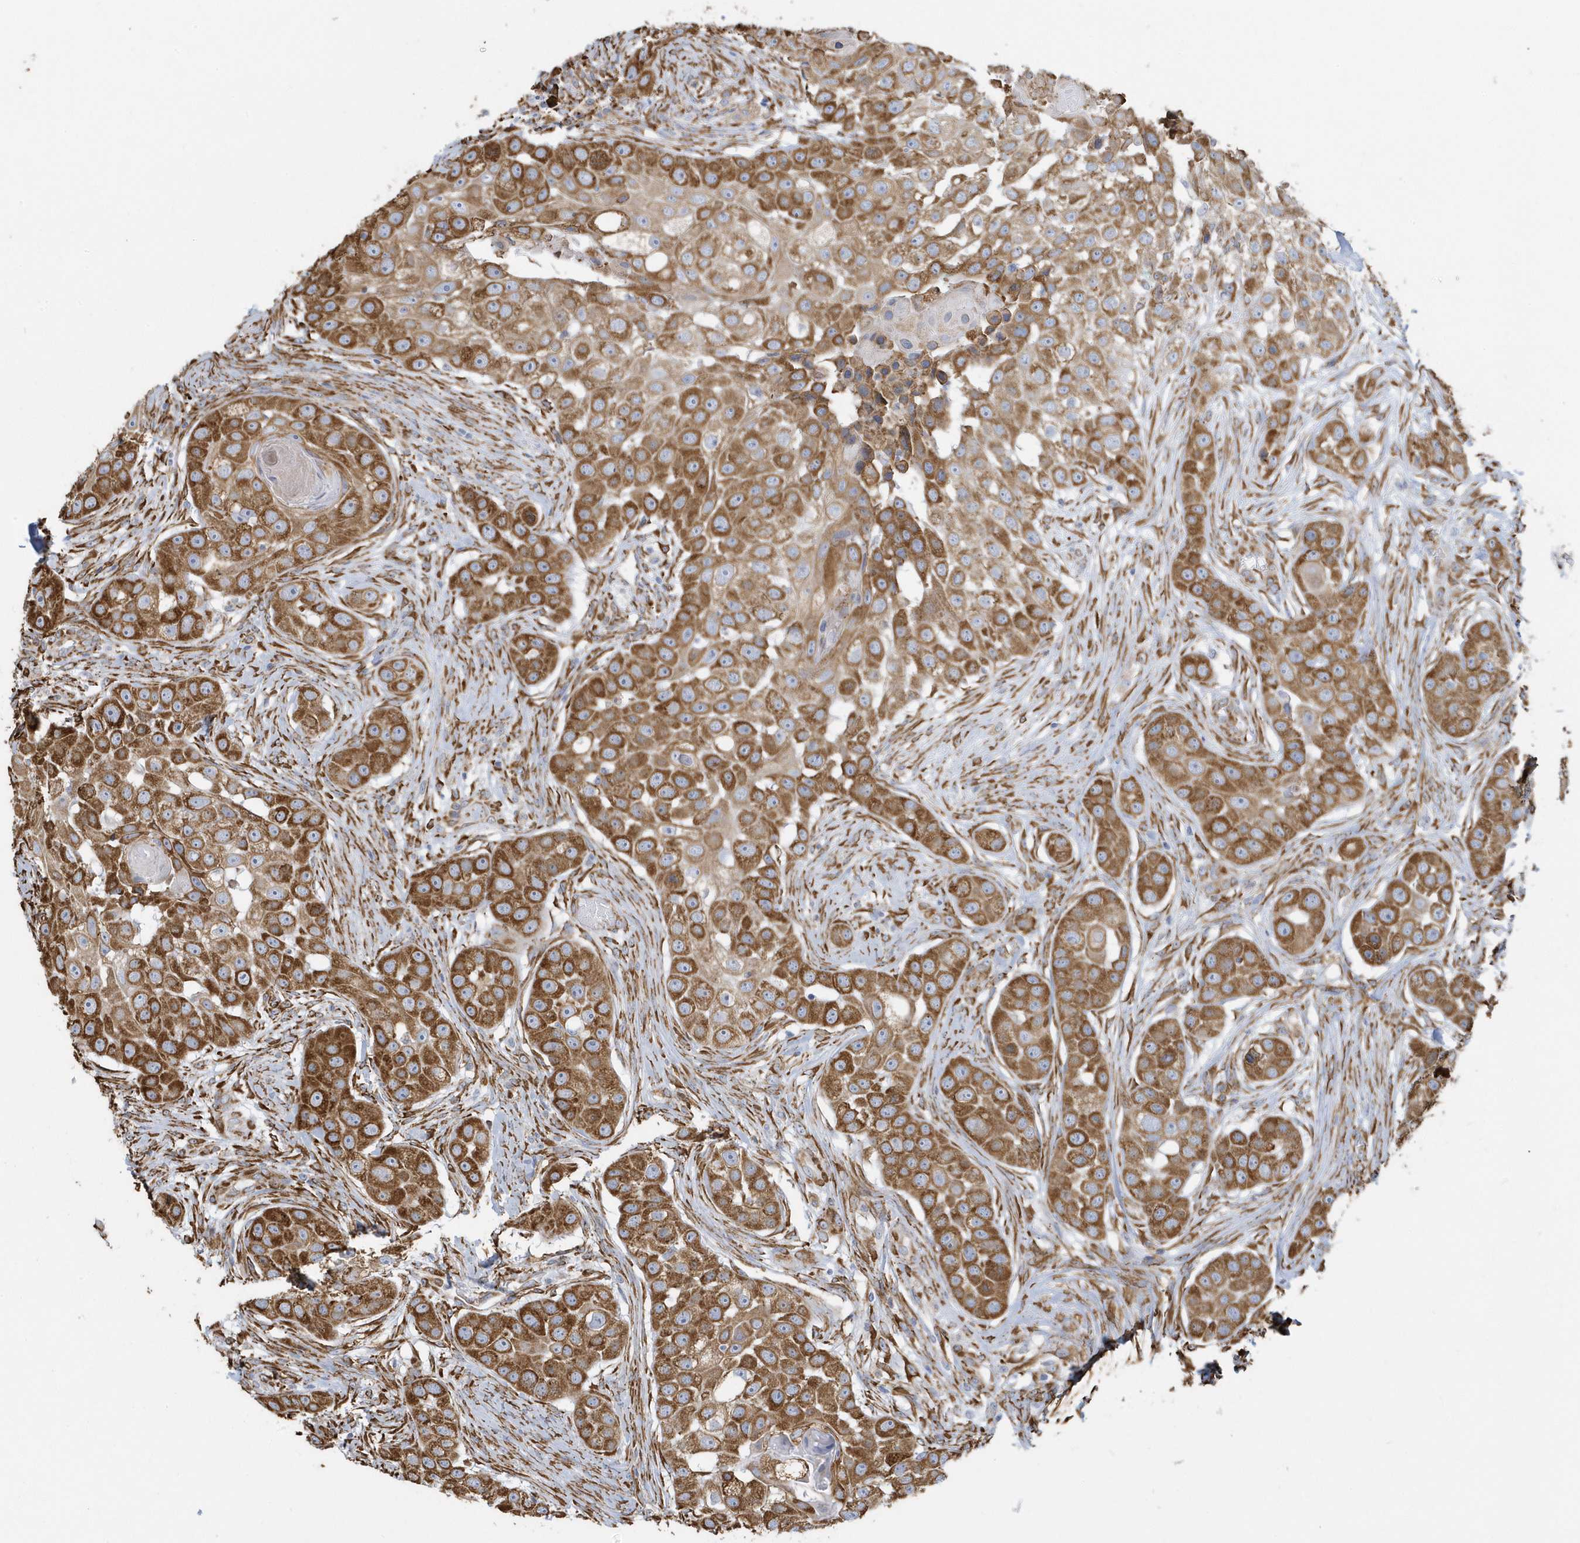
{"staining": {"intensity": "moderate", "quantity": ">75%", "location": "cytoplasmic/membranous"}, "tissue": "head and neck cancer", "cell_type": "Tumor cells", "image_type": "cancer", "snomed": [{"axis": "morphology", "description": "Normal tissue, NOS"}, {"axis": "morphology", "description": "Squamous cell carcinoma, NOS"}, {"axis": "topography", "description": "Skeletal muscle"}, {"axis": "topography", "description": "Head-Neck"}], "caption": "Protein analysis of head and neck squamous cell carcinoma tissue displays moderate cytoplasmic/membranous positivity in about >75% of tumor cells. Using DAB (3,3'-diaminobenzidine) (brown) and hematoxylin (blue) stains, captured at high magnification using brightfield microscopy.", "gene": "DCAF1", "patient": {"sex": "male", "age": 51}}